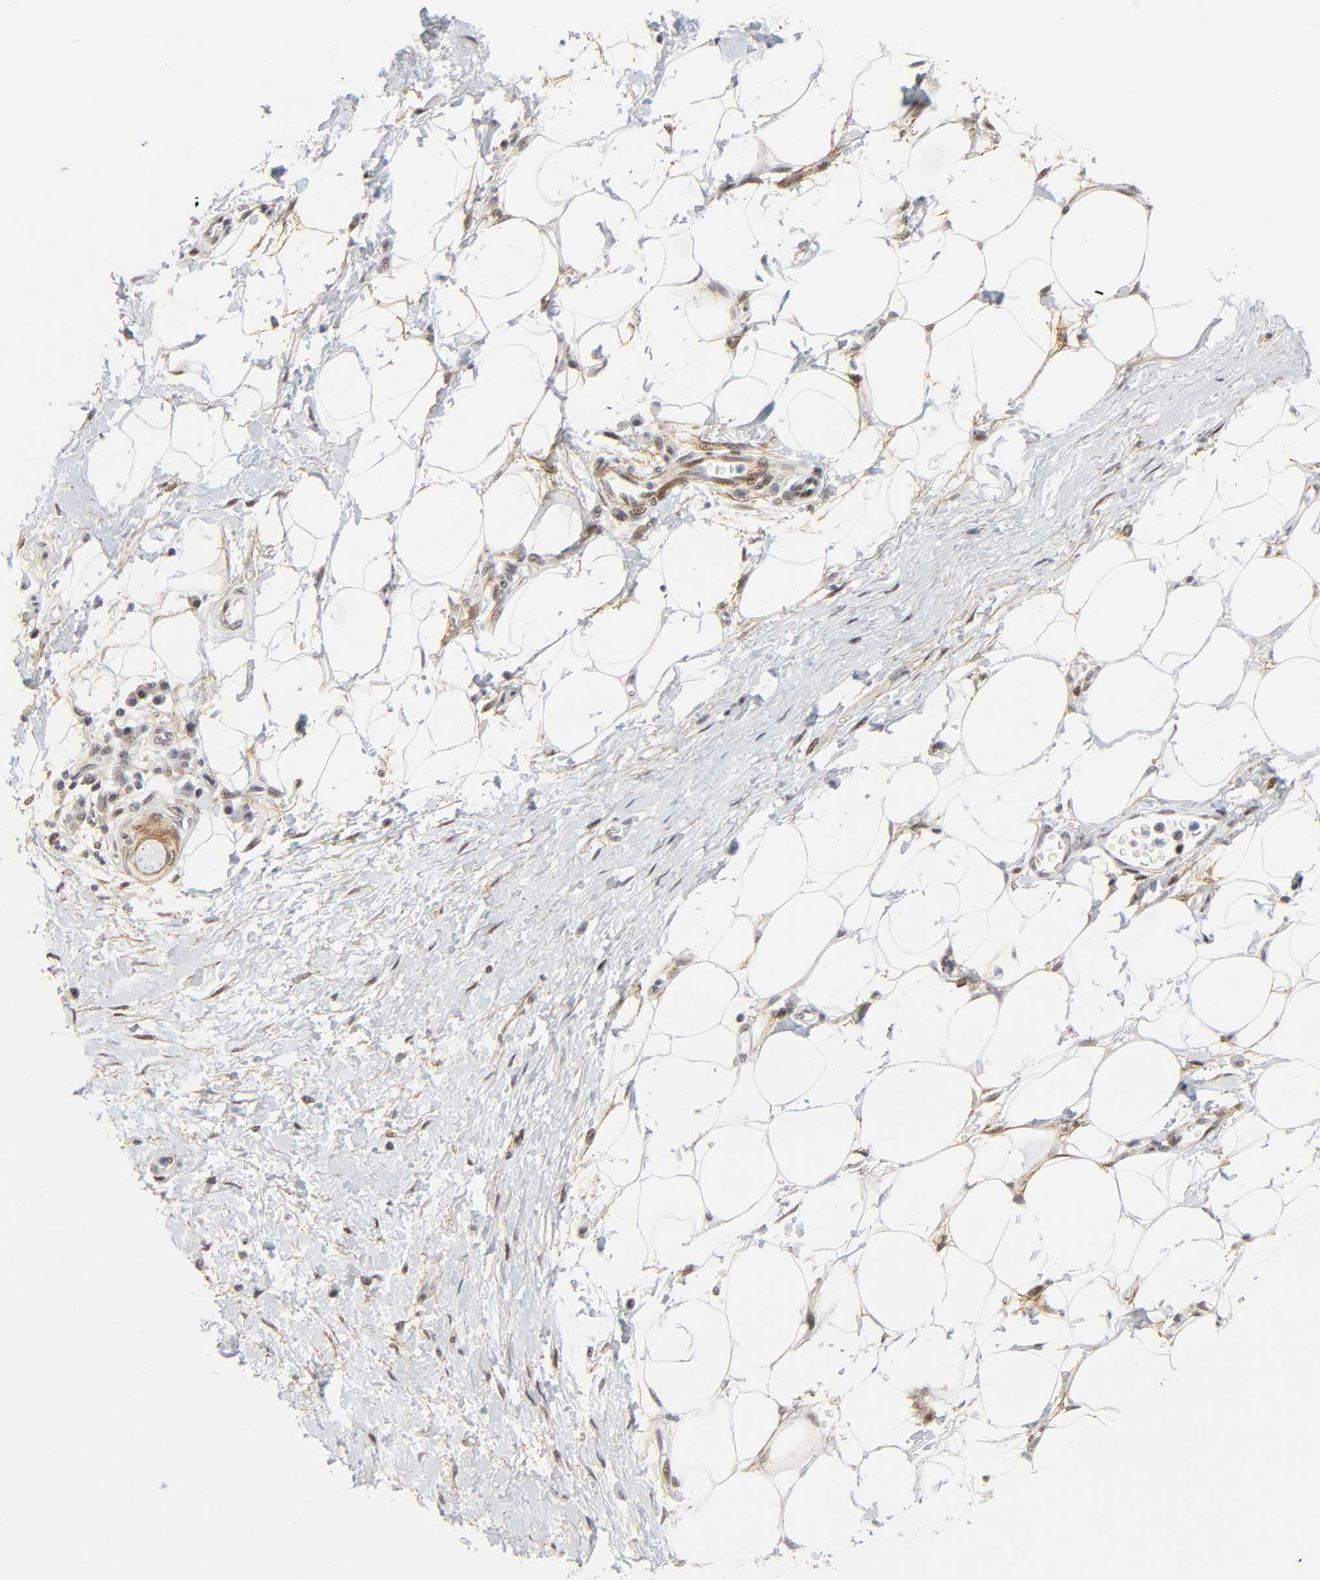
{"staining": {"intensity": "moderate", "quantity": ">75%", "location": "nuclear"}, "tissue": "adipose tissue", "cell_type": "Adipocytes", "image_type": "normal", "snomed": [{"axis": "morphology", "description": "Normal tissue, NOS"}, {"axis": "morphology", "description": "Urothelial carcinoma, High grade"}, {"axis": "topography", "description": "Vascular tissue"}, {"axis": "topography", "description": "Urinary bladder"}], "caption": "High-magnification brightfield microscopy of benign adipose tissue stained with DAB (brown) and counterstained with hematoxylin (blue). adipocytes exhibit moderate nuclear staining is present in about>75% of cells.", "gene": "DIDO1", "patient": {"sex": "female", "age": 56}}